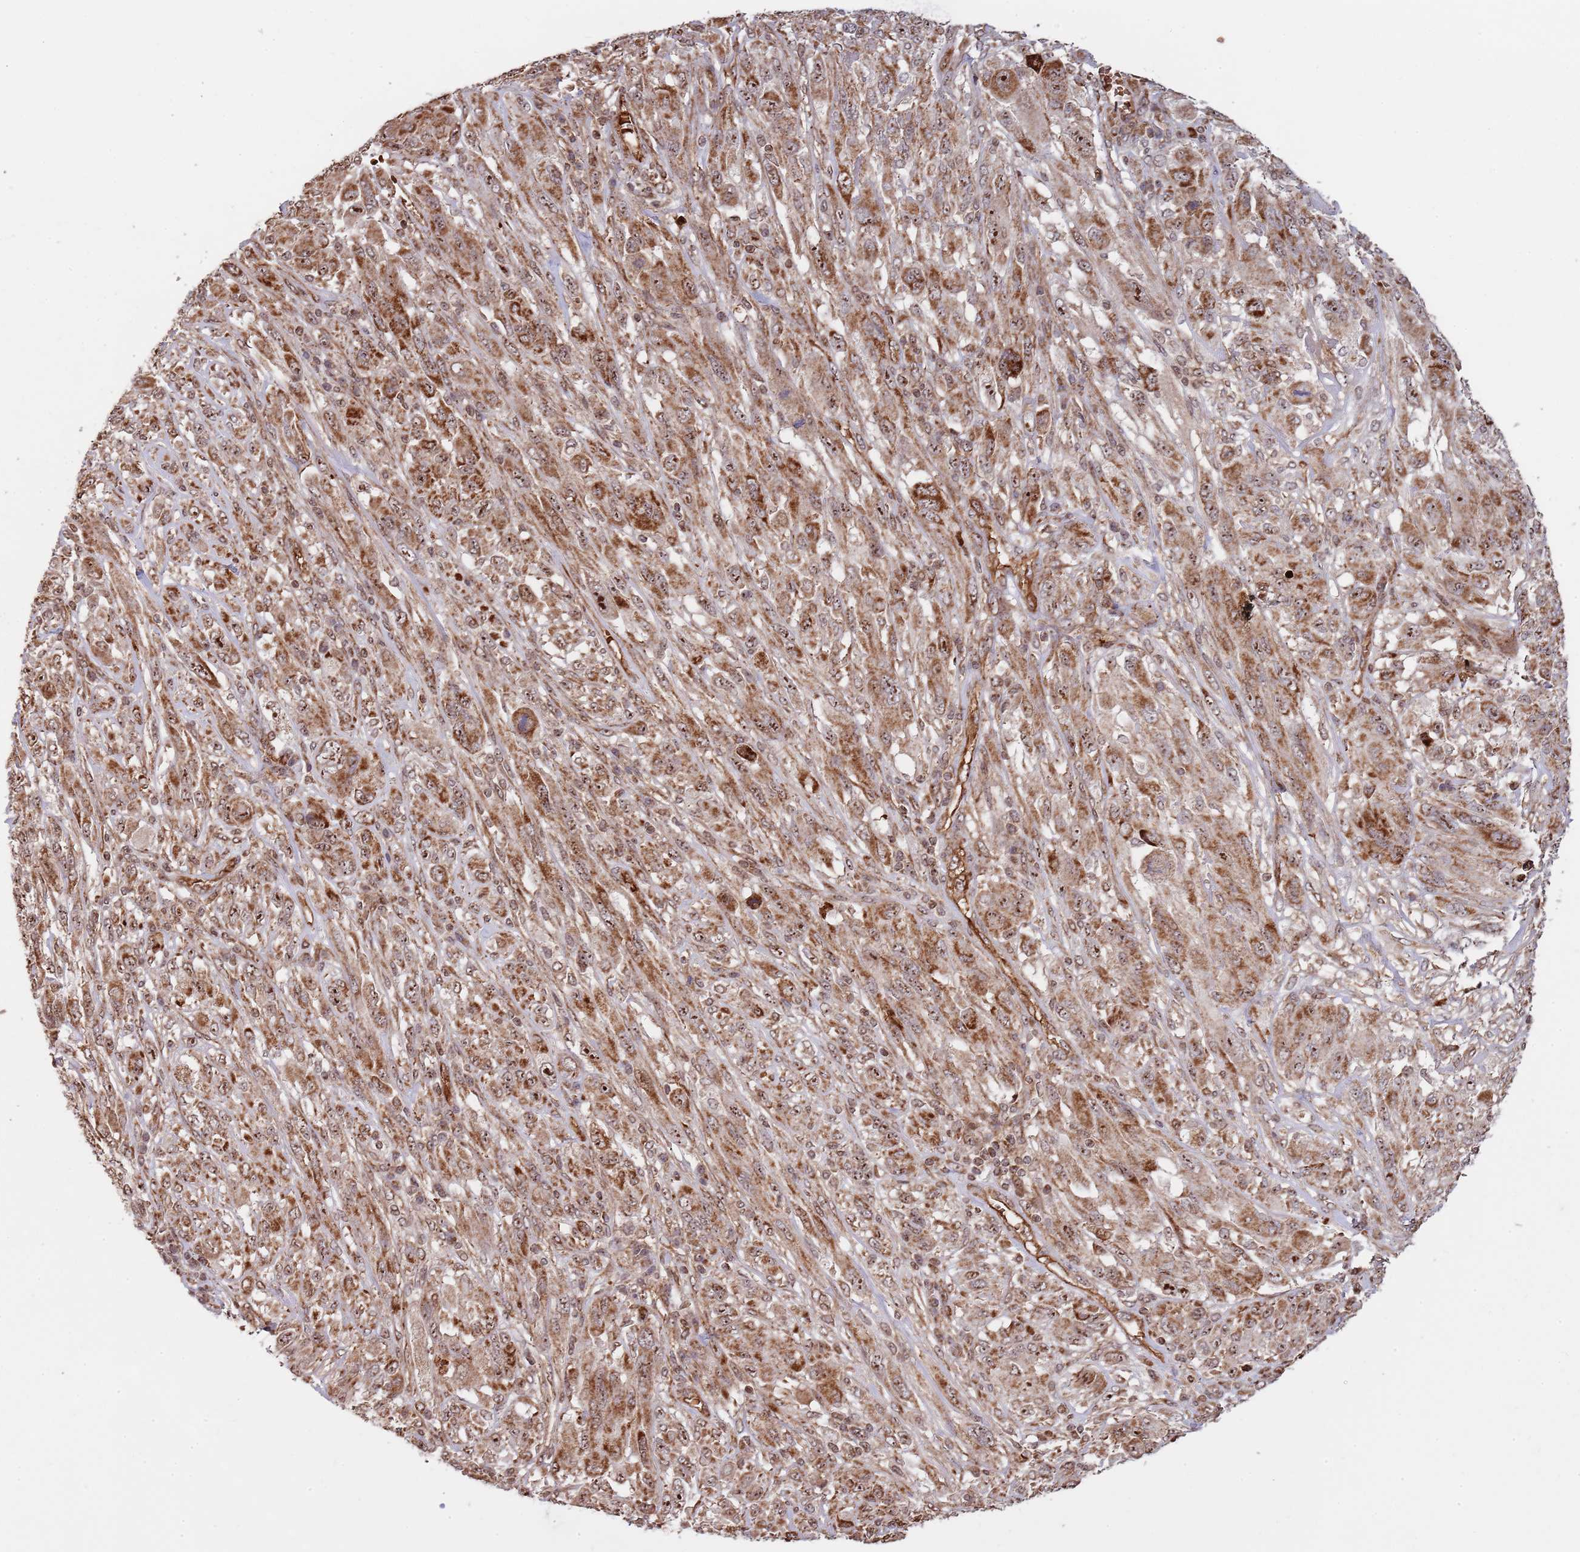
{"staining": {"intensity": "moderate", "quantity": ">75%", "location": "nuclear"}, "tissue": "melanoma", "cell_type": "Tumor cells", "image_type": "cancer", "snomed": [{"axis": "morphology", "description": "Malignant melanoma, NOS"}, {"axis": "topography", "description": "Skin"}], "caption": "About >75% of tumor cells in human malignant melanoma reveal moderate nuclear protein staining as visualized by brown immunohistochemical staining.", "gene": "DCHS1", "patient": {"sex": "female", "age": 91}}